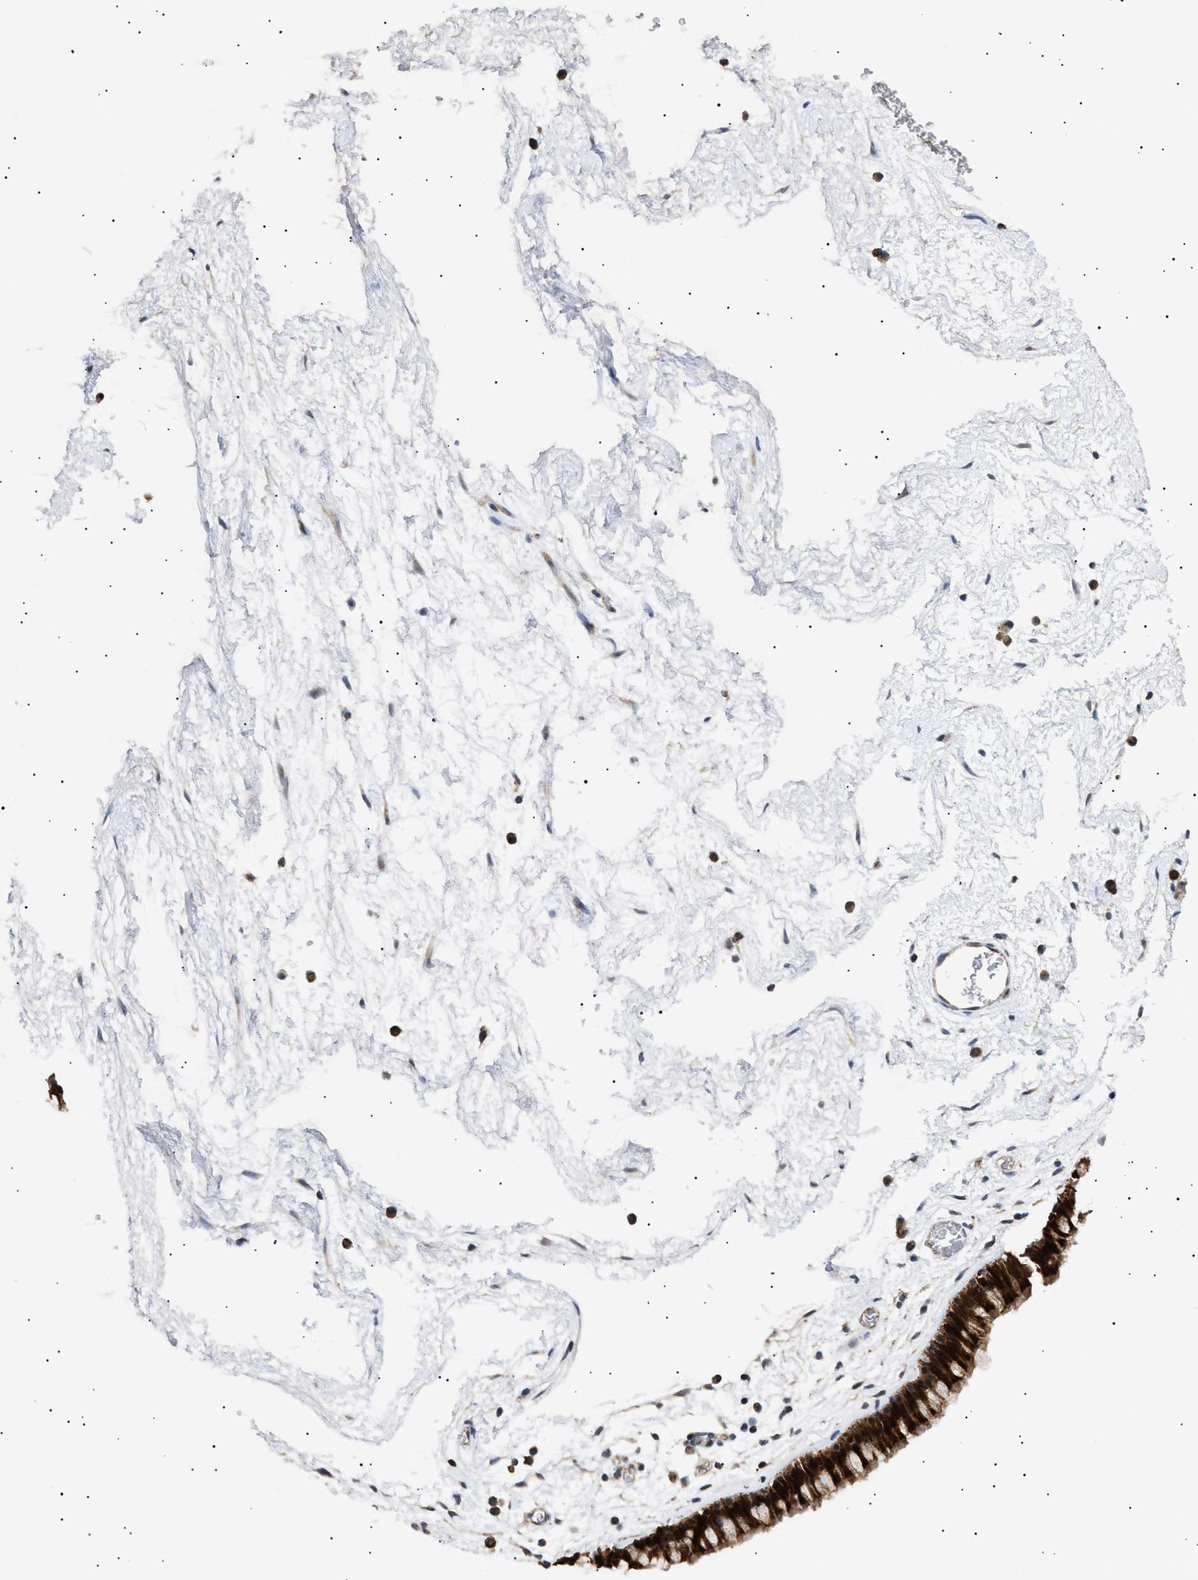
{"staining": {"intensity": "strong", "quantity": ">75%", "location": "cytoplasmic/membranous"}, "tissue": "nasopharynx", "cell_type": "Respiratory epithelial cells", "image_type": "normal", "snomed": [{"axis": "morphology", "description": "Normal tissue, NOS"}, {"axis": "morphology", "description": "Inflammation, NOS"}, {"axis": "topography", "description": "Nasopharynx"}], "caption": "Protein expression analysis of unremarkable human nasopharynx reveals strong cytoplasmic/membranous staining in about >75% of respiratory epithelial cells. (DAB = brown stain, brightfield microscopy at high magnification).", "gene": "SIRT5", "patient": {"sex": "male", "age": 48}}